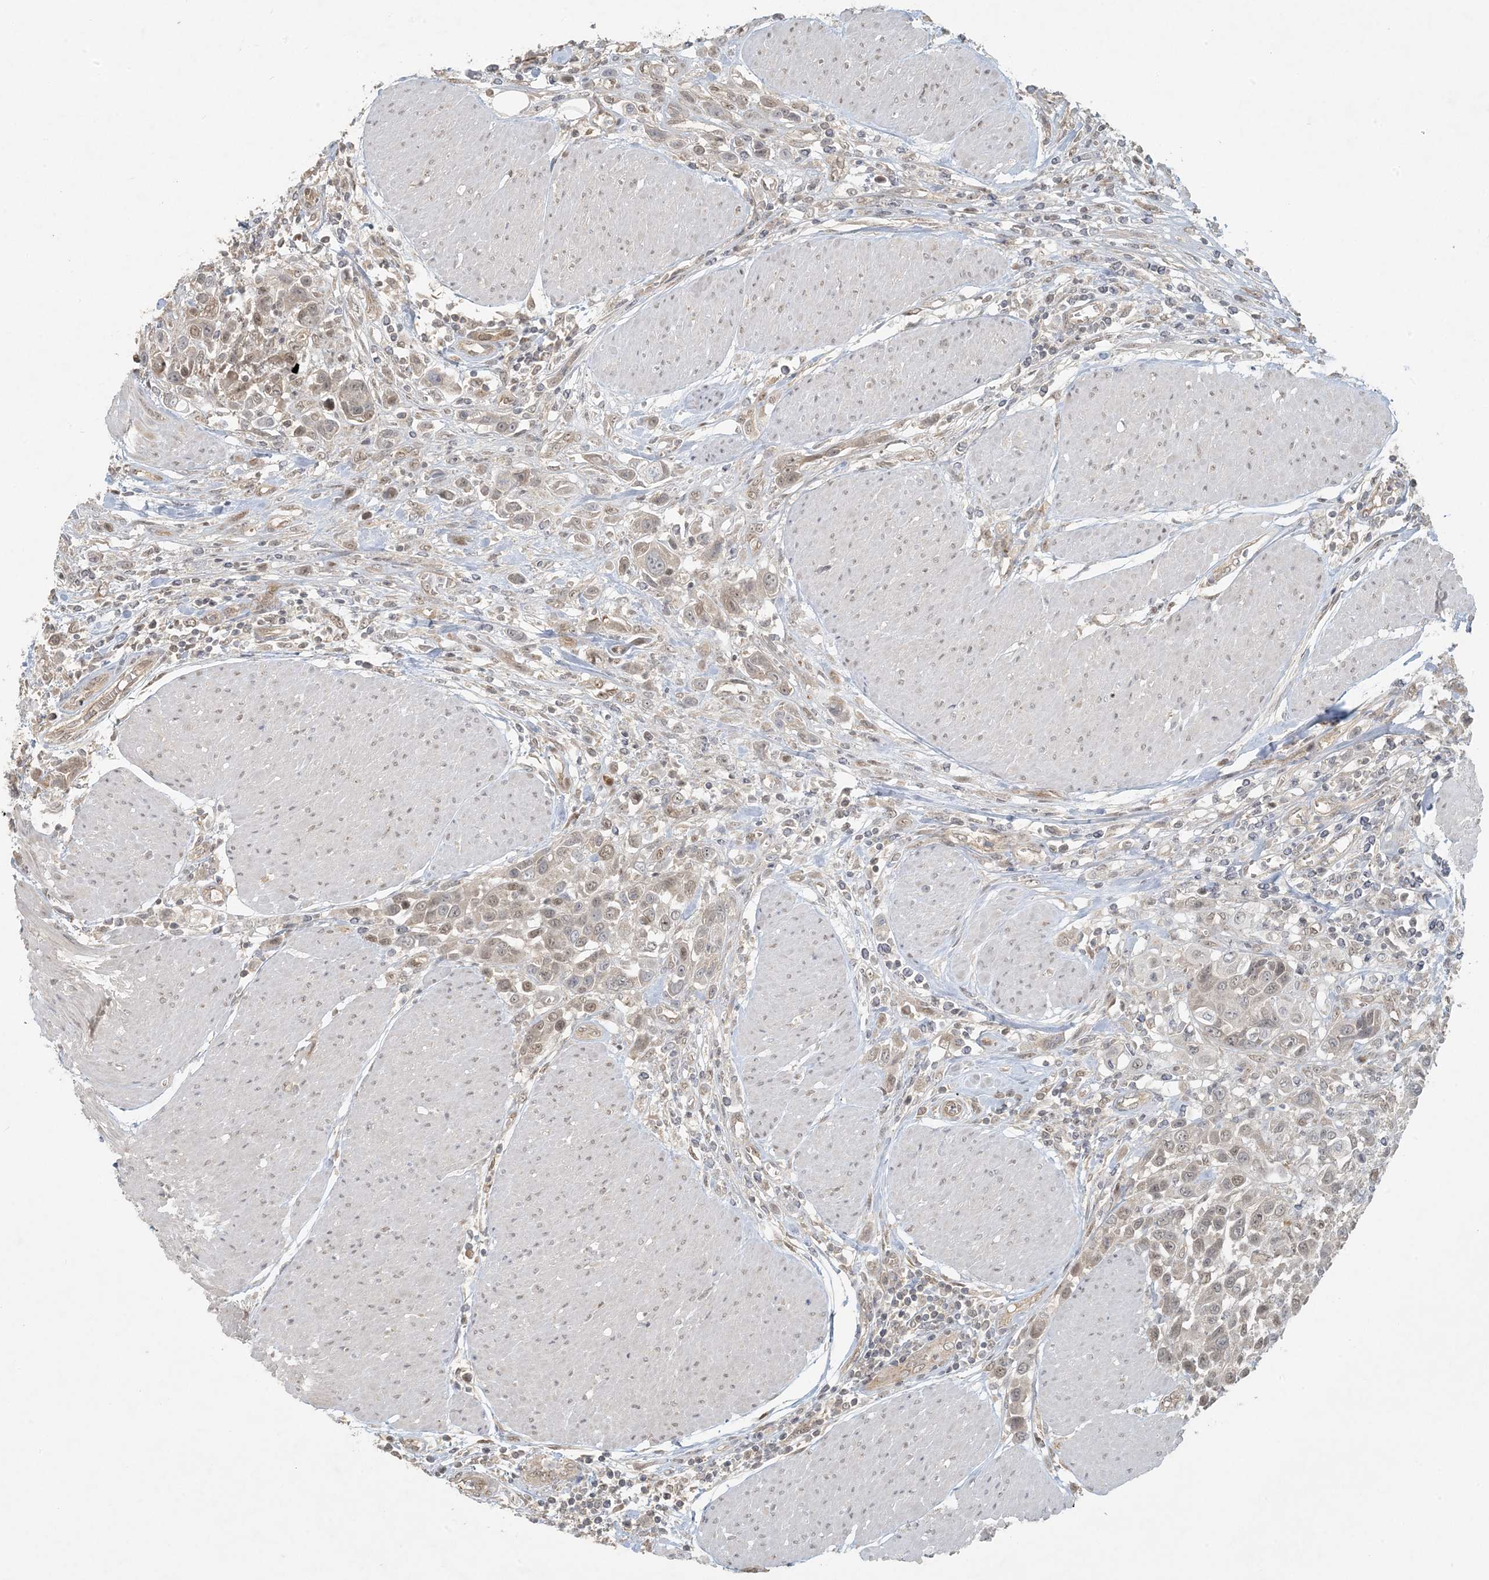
{"staining": {"intensity": "weak", "quantity": "25%-75%", "location": "cytoplasmic/membranous,nuclear"}, "tissue": "urothelial cancer", "cell_type": "Tumor cells", "image_type": "cancer", "snomed": [{"axis": "morphology", "description": "Urothelial carcinoma, High grade"}, {"axis": "topography", "description": "Urinary bladder"}], "caption": "High-power microscopy captured an immunohistochemistry micrograph of urothelial cancer, revealing weak cytoplasmic/membranous and nuclear staining in about 25%-75% of tumor cells. (DAB (3,3'-diaminobenzidine) IHC, brown staining for protein, blue staining for nuclei).", "gene": "BCORL1", "patient": {"sex": "male", "age": 50}}